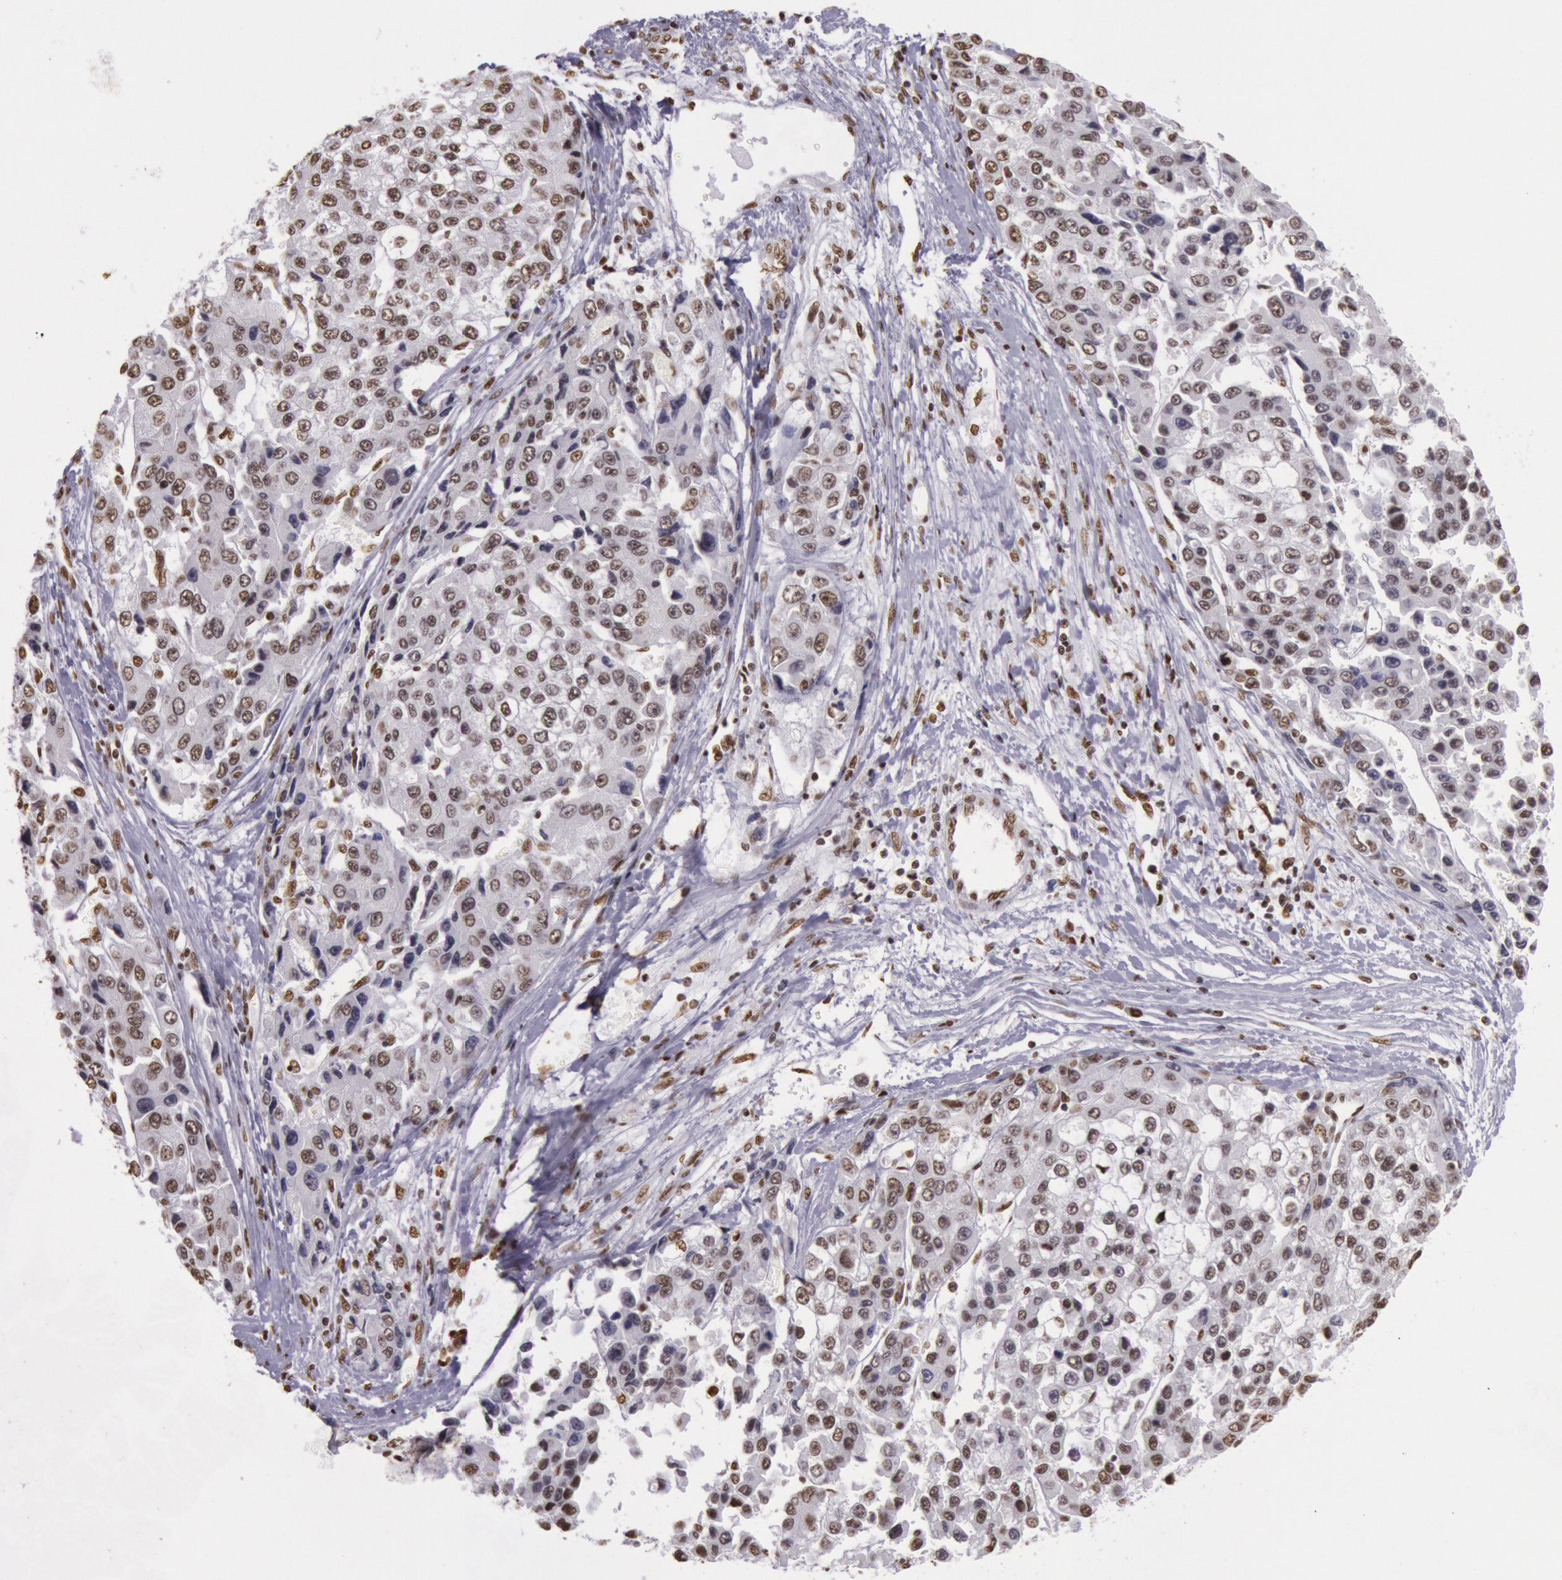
{"staining": {"intensity": "weak", "quantity": "25%-75%", "location": "nuclear"}, "tissue": "liver cancer", "cell_type": "Tumor cells", "image_type": "cancer", "snomed": [{"axis": "morphology", "description": "Carcinoma, Hepatocellular, NOS"}, {"axis": "topography", "description": "Liver"}], "caption": "Protein expression by immunohistochemistry (IHC) shows weak nuclear expression in approximately 25%-75% of tumor cells in liver cancer (hepatocellular carcinoma).", "gene": "HNRNPH2", "patient": {"sex": "female", "age": 66}}